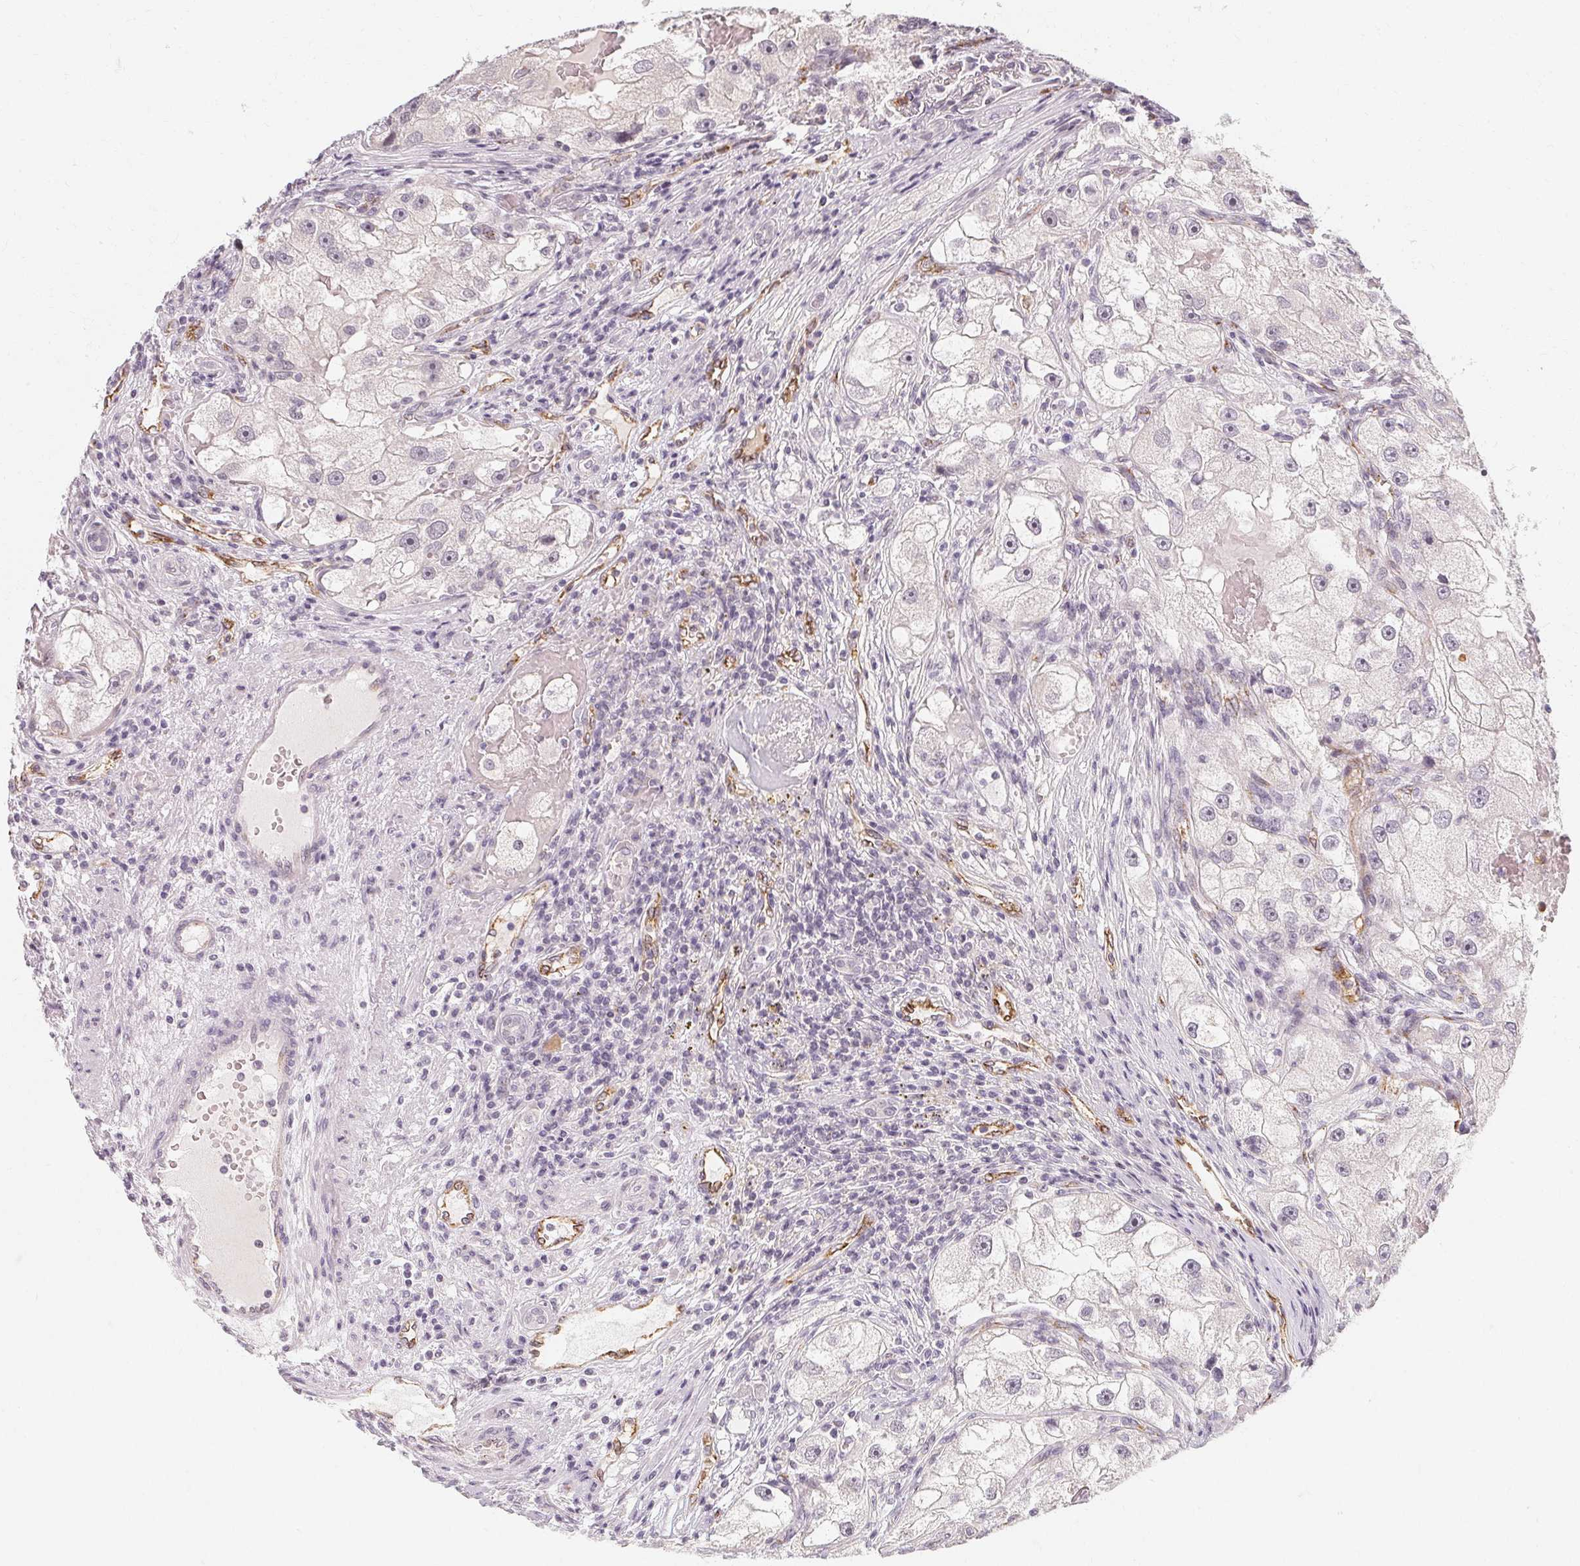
{"staining": {"intensity": "negative", "quantity": "none", "location": "none"}, "tissue": "renal cancer", "cell_type": "Tumor cells", "image_type": "cancer", "snomed": [{"axis": "morphology", "description": "Adenocarcinoma, NOS"}, {"axis": "topography", "description": "Kidney"}], "caption": "Photomicrograph shows no protein expression in tumor cells of renal cancer (adenocarcinoma) tissue. Brightfield microscopy of immunohistochemistry (IHC) stained with DAB (3,3'-diaminobenzidine) (brown) and hematoxylin (blue), captured at high magnification.", "gene": "CLCNKB", "patient": {"sex": "male", "age": 63}}